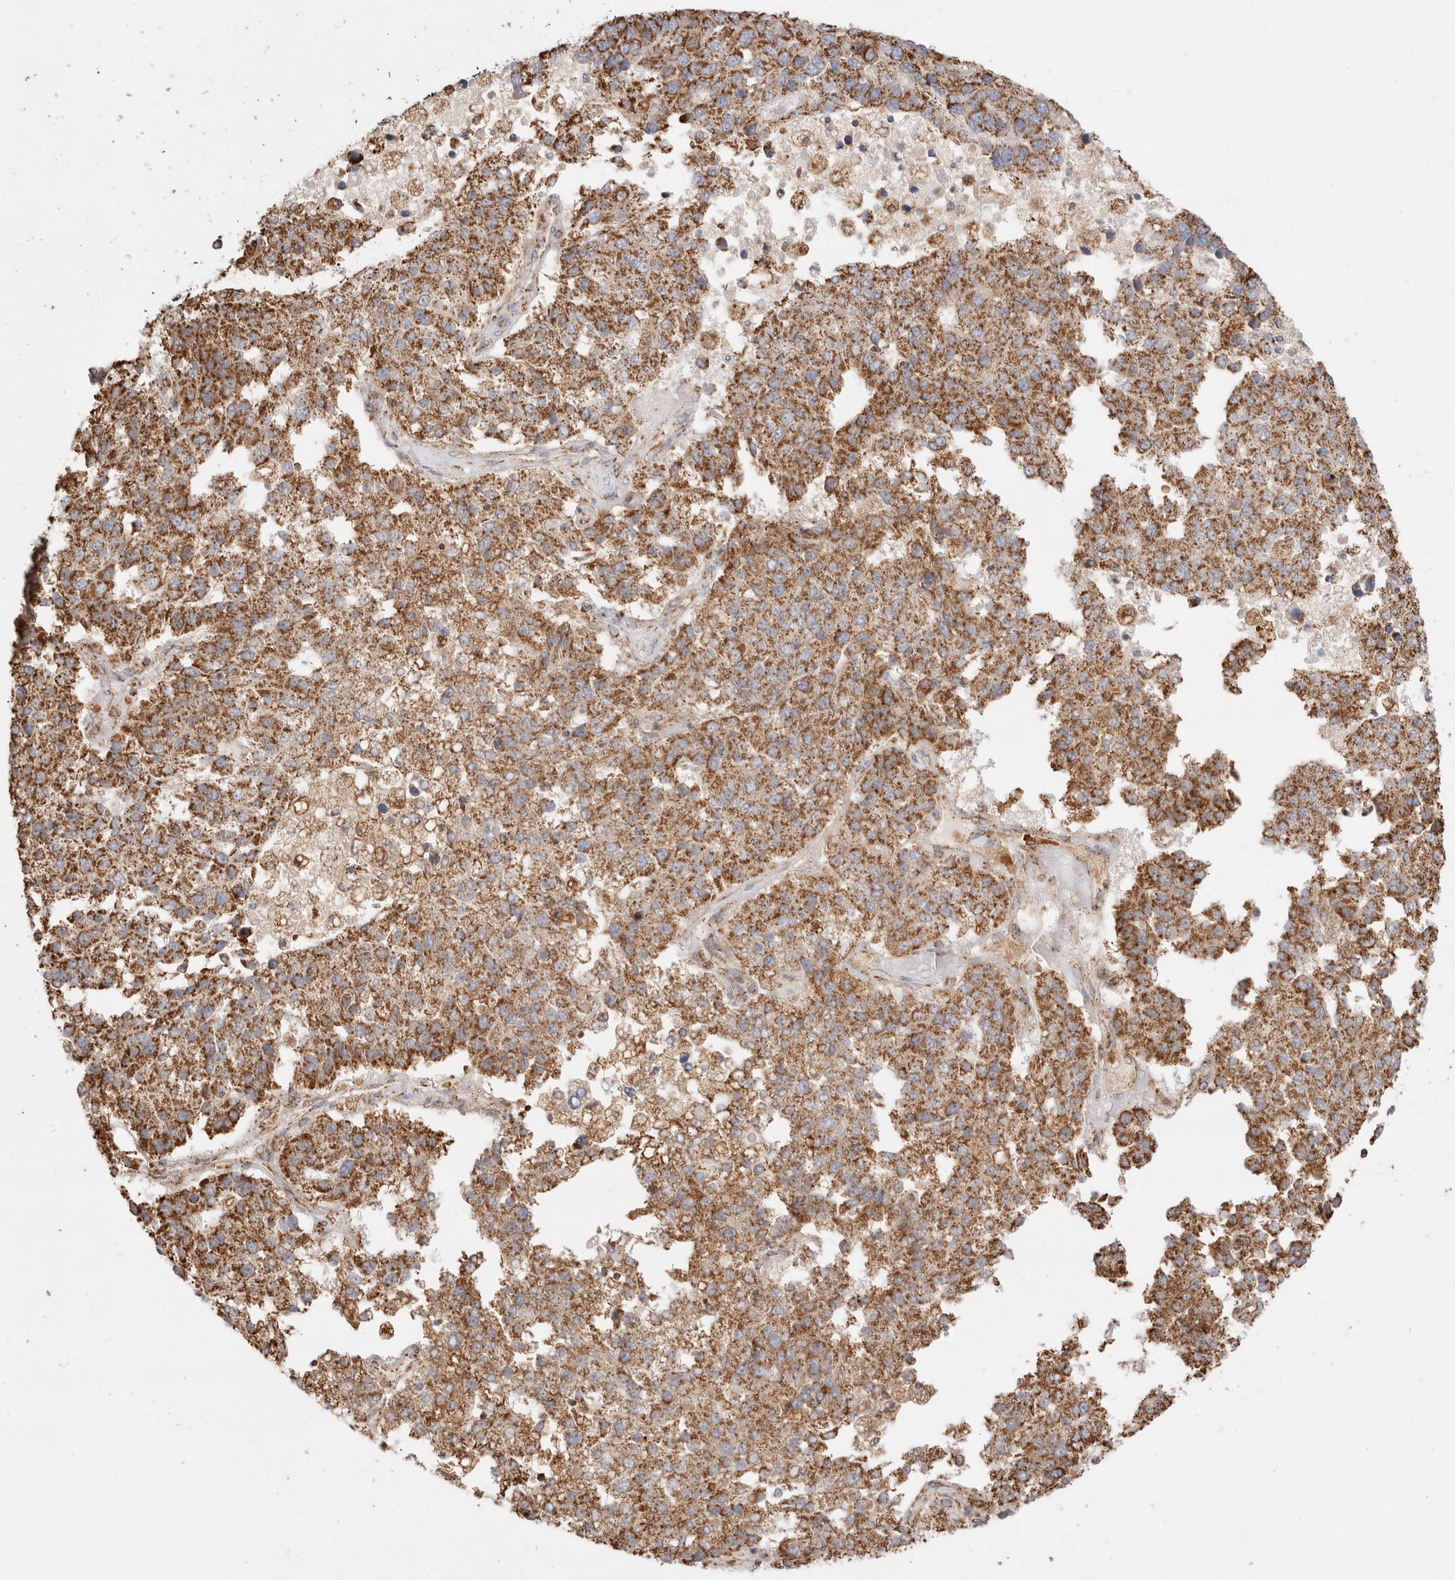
{"staining": {"intensity": "moderate", "quantity": ">75%", "location": "cytoplasmic/membranous"}, "tissue": "pancreatic cancer", "cell_type": "Tumor cells", "image_type": "cancer", "snomed": [{"axis": "morphology", "description": "Adenocarcinoma, NOS"}, {"axis": "topography", "description": "Pancreas"}], "caption": "Pancreatic cancer (adenocarcinoma) stained for a protein (brown) reveals moderate cytoplasmic/membranous positive positivity in approximately >75% of tumor cells.", "gene": "TMPPE", "patient": {"sex": "female", "age": 61}}